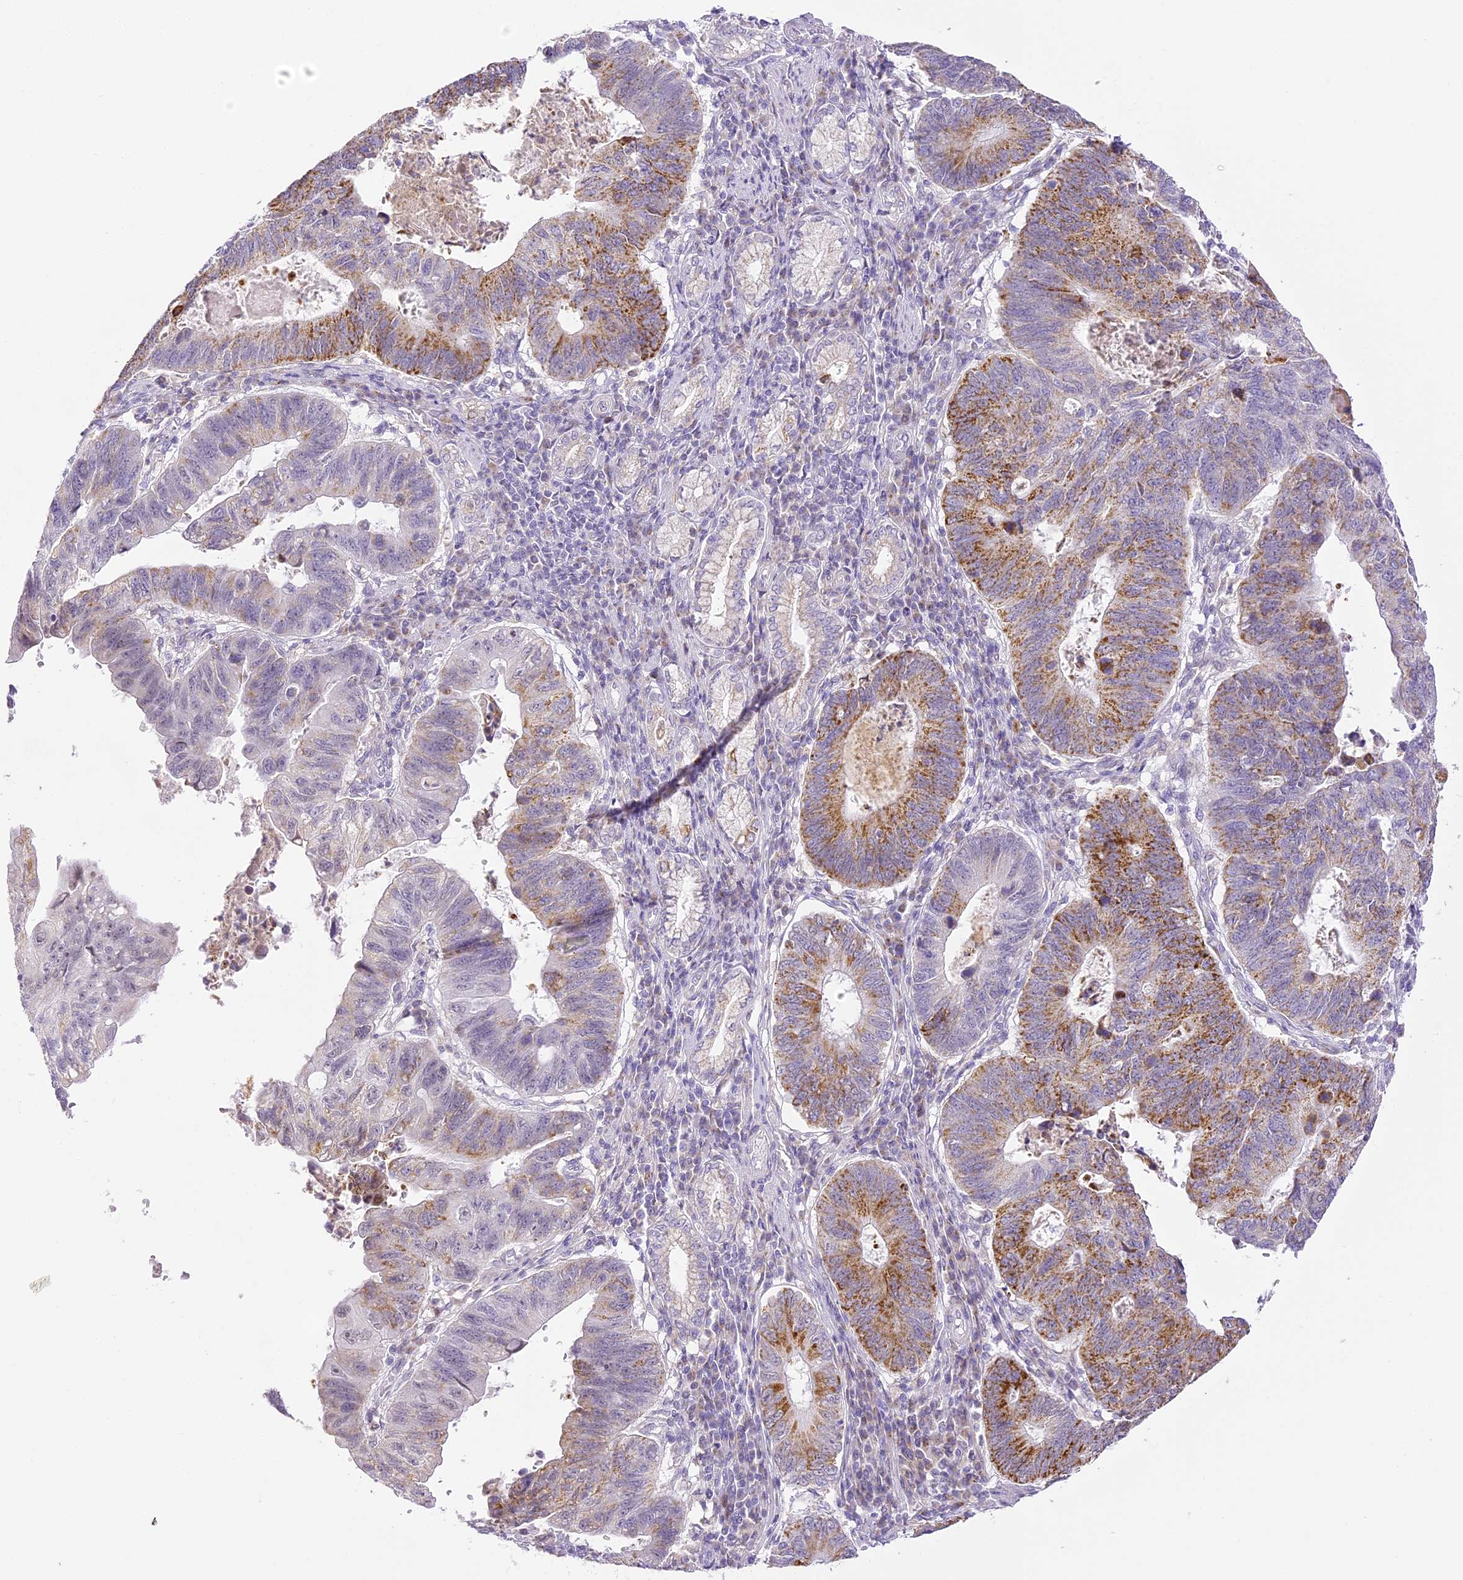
{"staining": {"intensity": "moderate", "quantity": "25%-75%", "location": "cytoplasmic/membranous"}, "tissue": "stomach cancer", "cell_type": "Tumor cells", "image_type": "cancer", "snomed": [{"axis": "morphology", "description": "Adenocarcinoma, NOS"}, {"axis": "topography", "description": "Stomach"}], "caption": "Protein staining of stomach cancer tissue exhibits moderate cytoplasmic/membranous positivity in about 25%-75% of tumor cells. The staining was performed using DAB (3,3'-diaminobenzidine) to visualize the protein expression in brown, while the nuclei were stained in blue with hematoxylin (Magnification: 20x).", "gene": "CCDC30", "patient": {"sex": "male", "age": 59}}